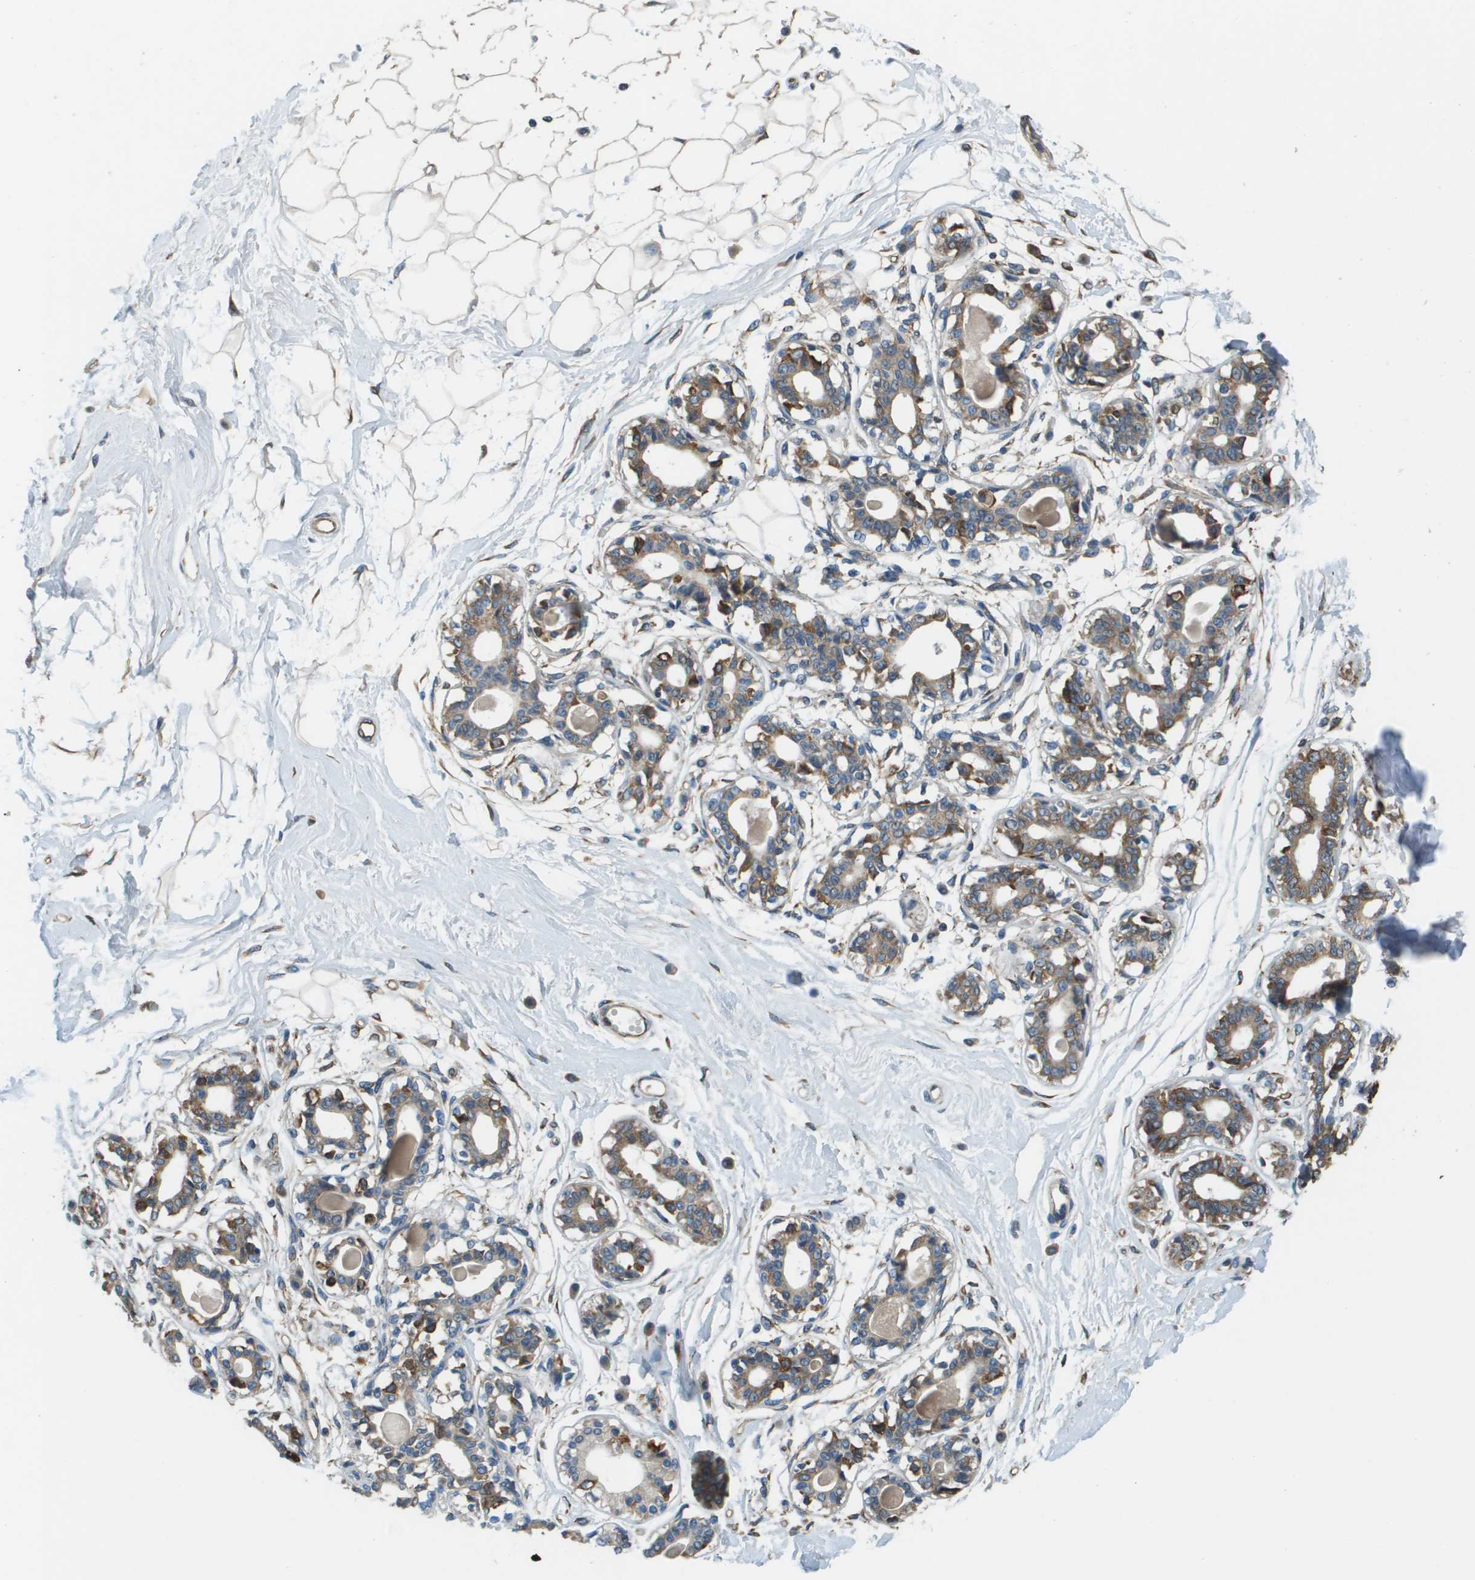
{"staining": {"intensity": "negative", "quantity": "none", "location": "none"}, "tissue": "breast", "cell_type": "Adipocytes", "image_type": "normal", "snomed": [{"axis": "morphology", "description": "Normal tissue, NOS"}, {"axis": "topography", "description": "Breast"}], "caption": "Immunohistochemistry micrograph of benign breast stained for a protein (brown), which reveals no staining in adipocytes.", "gene": "SAMSN1", "patient": {"sex": "female", "age": 45}}